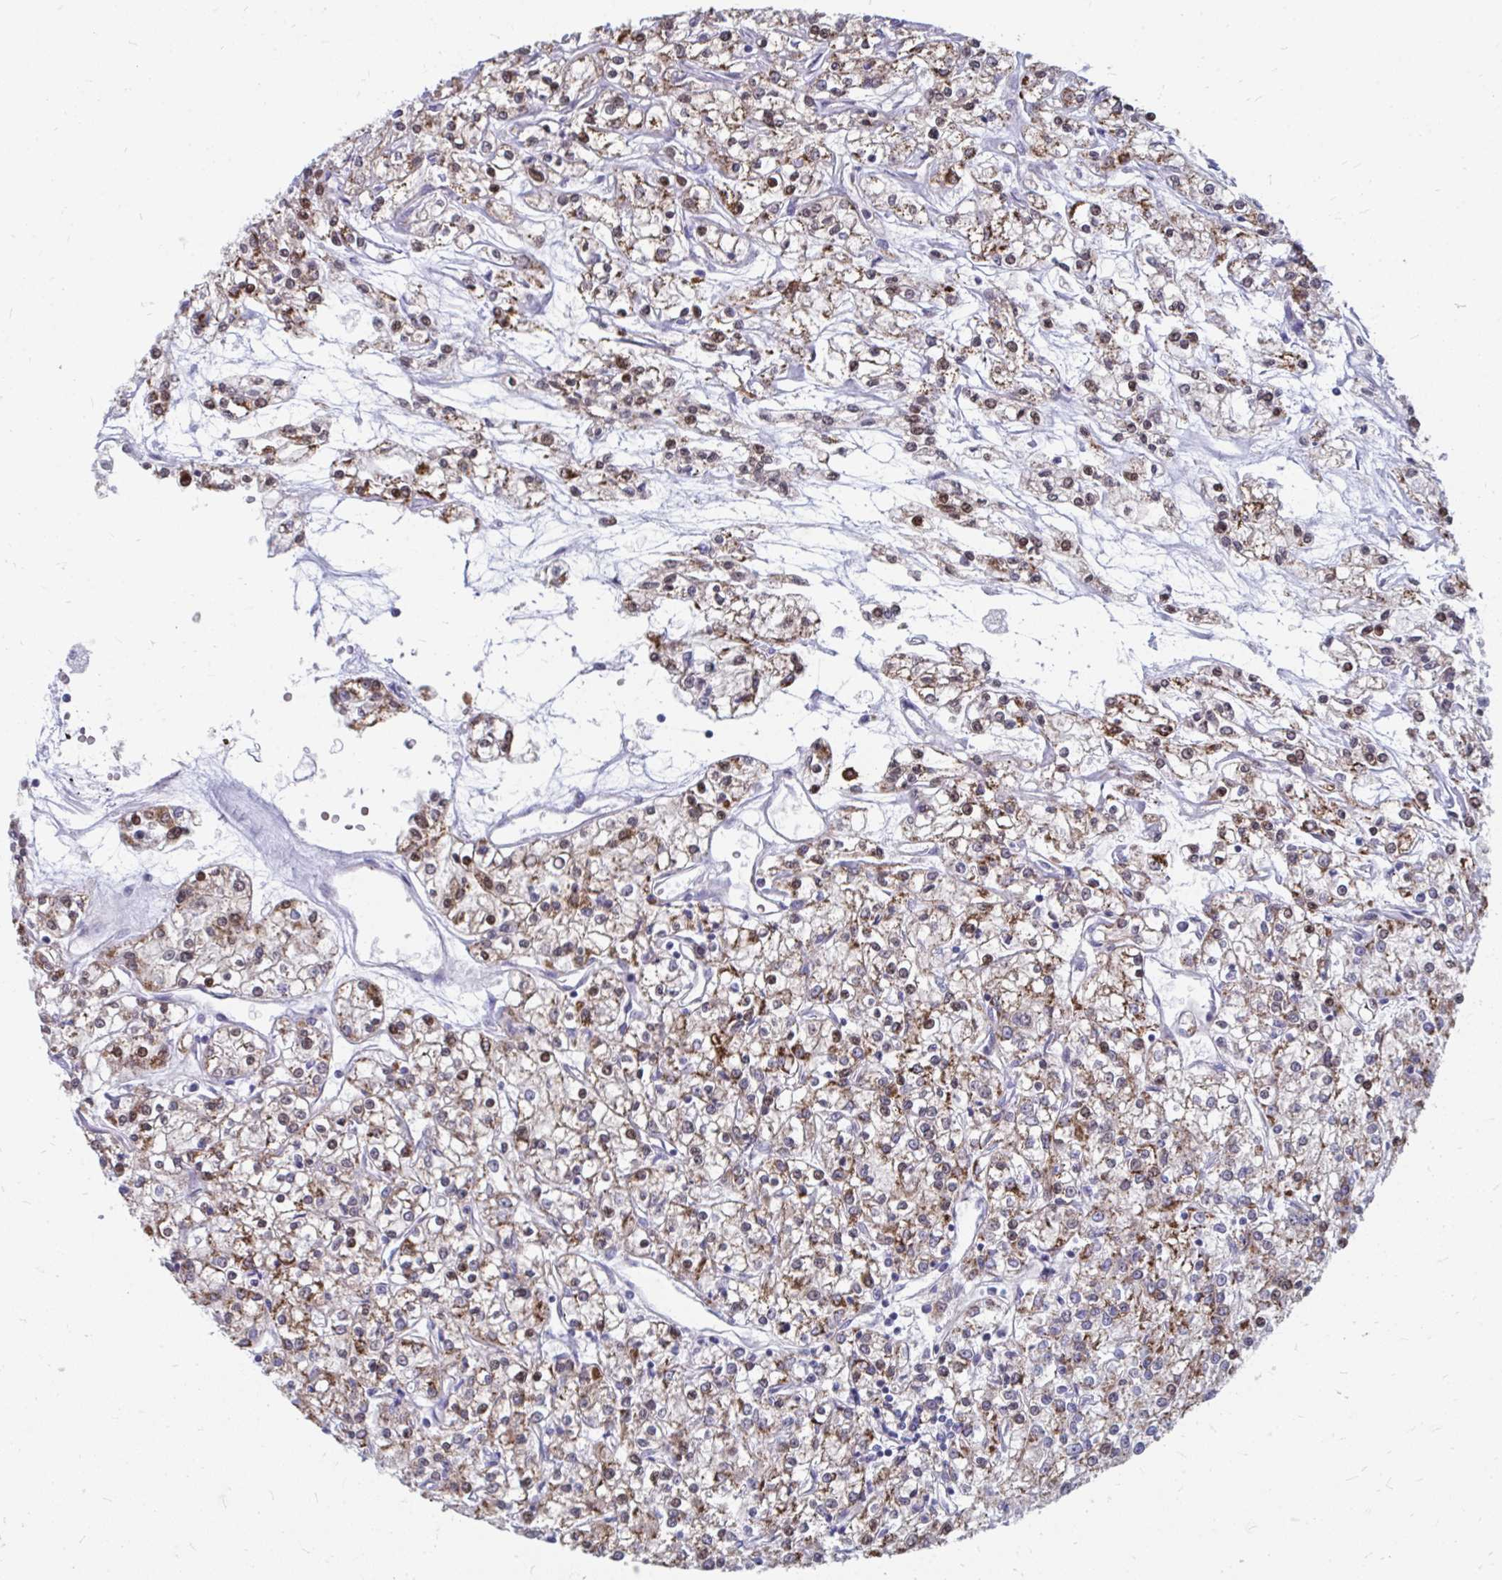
{"staining": {"intensity": "moderate", "quantity": ">75%", "location": "cytoplasmic/membranous"}, "tissue": "renal cancer", "cell_type": "Tumor cells", "image_type": "cancer", "snomed": [{"axis": "morphology", "description": "Adenocarcinoma, NOS"}, {"axis": "topography", "description": "Kidney"}], "caption": "This is an image of immunohistochemistry staining of renal adenocarcinoma, which shows moderate positivity in the cytoplasmic/membranous of tumor cells.", "gene": "PABIR3", "patient": {"sex": "female", "age": 59}}